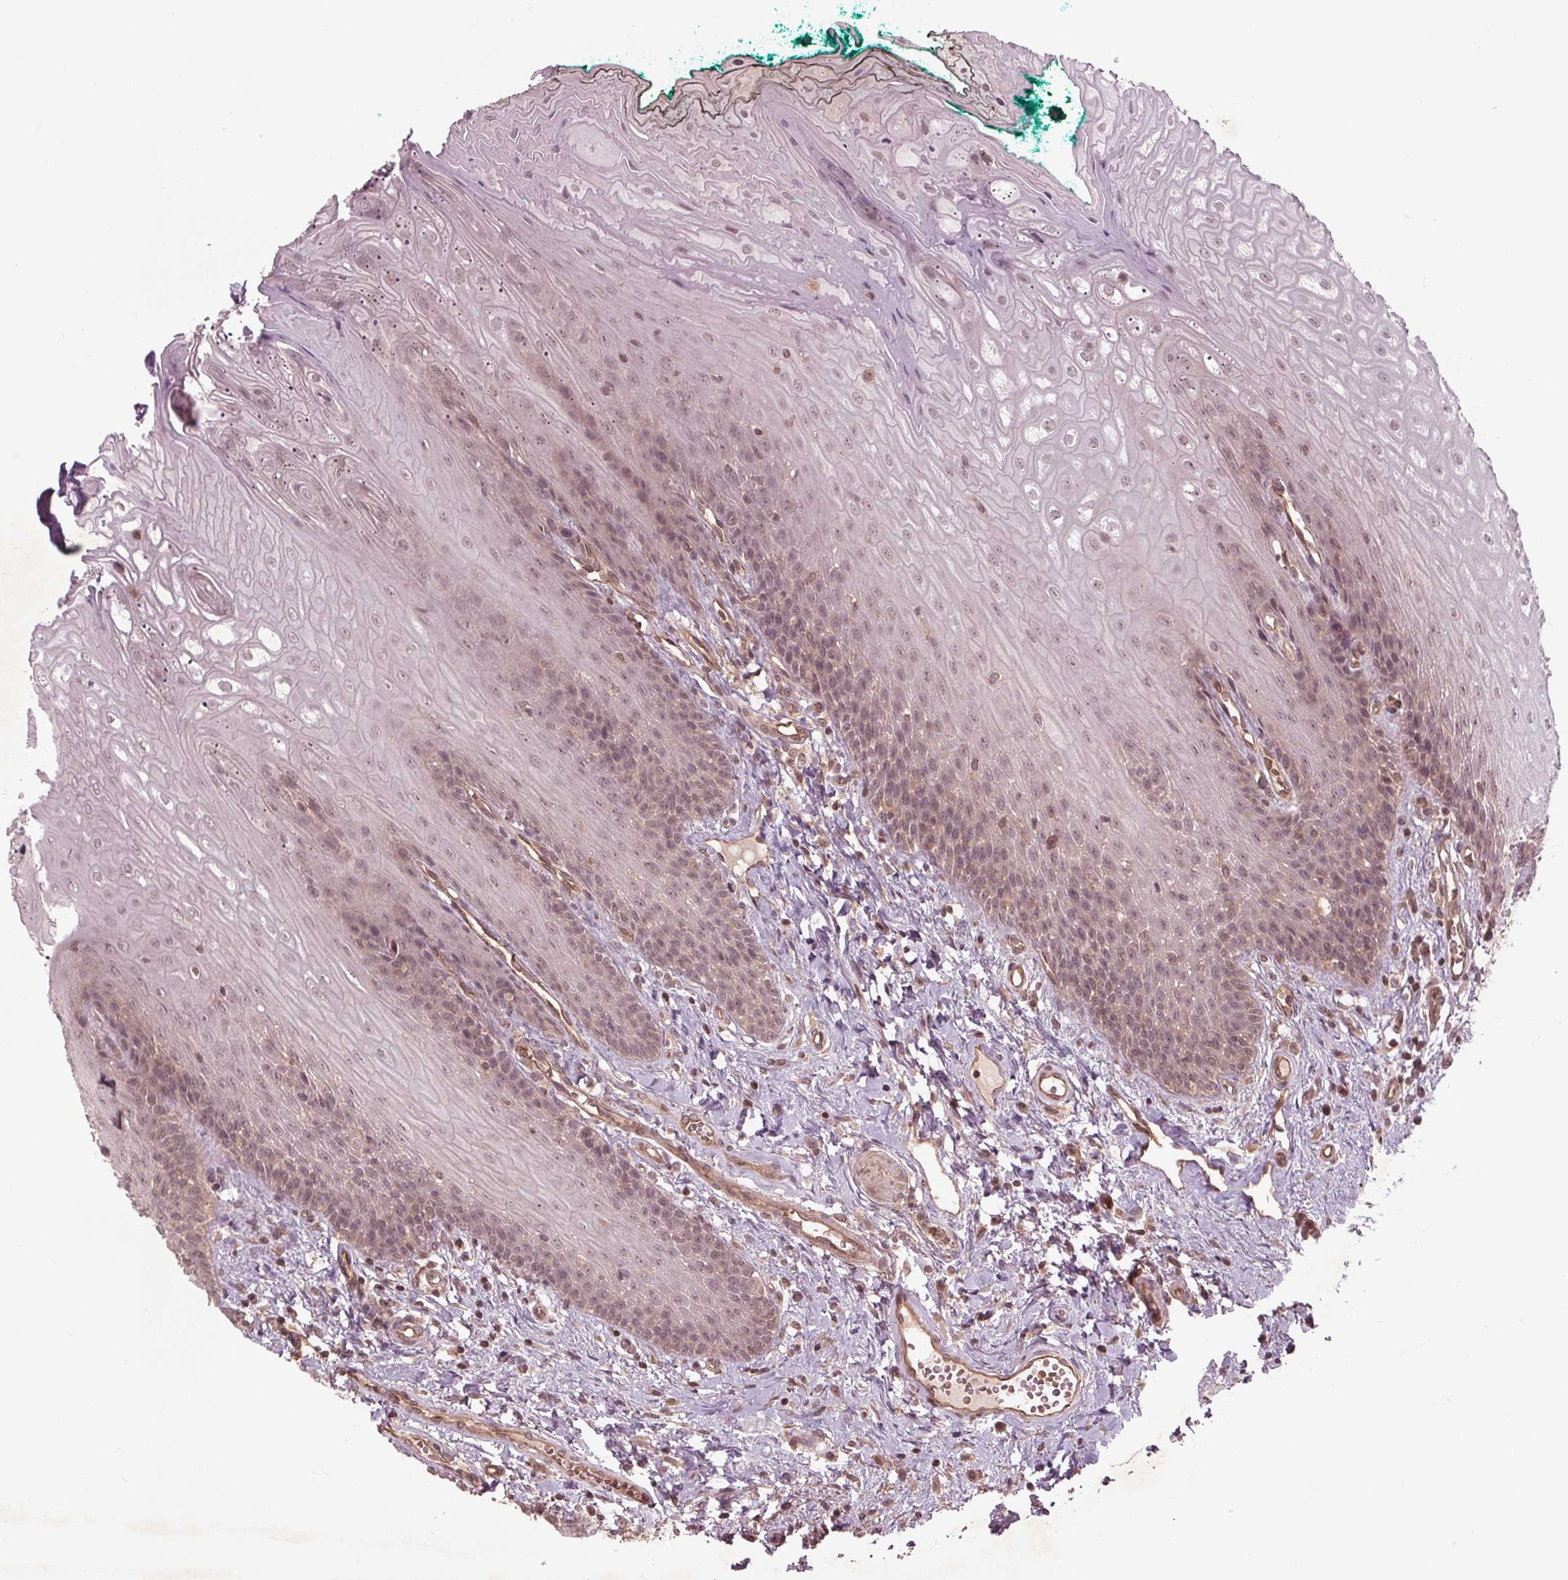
{"staining": {"intensity": "weak", "quantity": "25%-75%", "location": "cytoplasmic/membranous,nuclear"}, "tissue": "oral mucosa", "cell_type": "Squamous epithelial cells", "image_type": "normal", "snomed": [{"axis": "morphology", "description": "Normal tissue, NOS"}, {"axis": "topography", "description": "Oral tissue"}], "caption": "Protein expression by IHC shows weak cytoplasmic/membranous,nuclear expression in about 25%-75% of squamous epithelial cells in benign oral mucosa.", "gene": "BTBD1", "patient": {"sex": "female", "age": 68}}